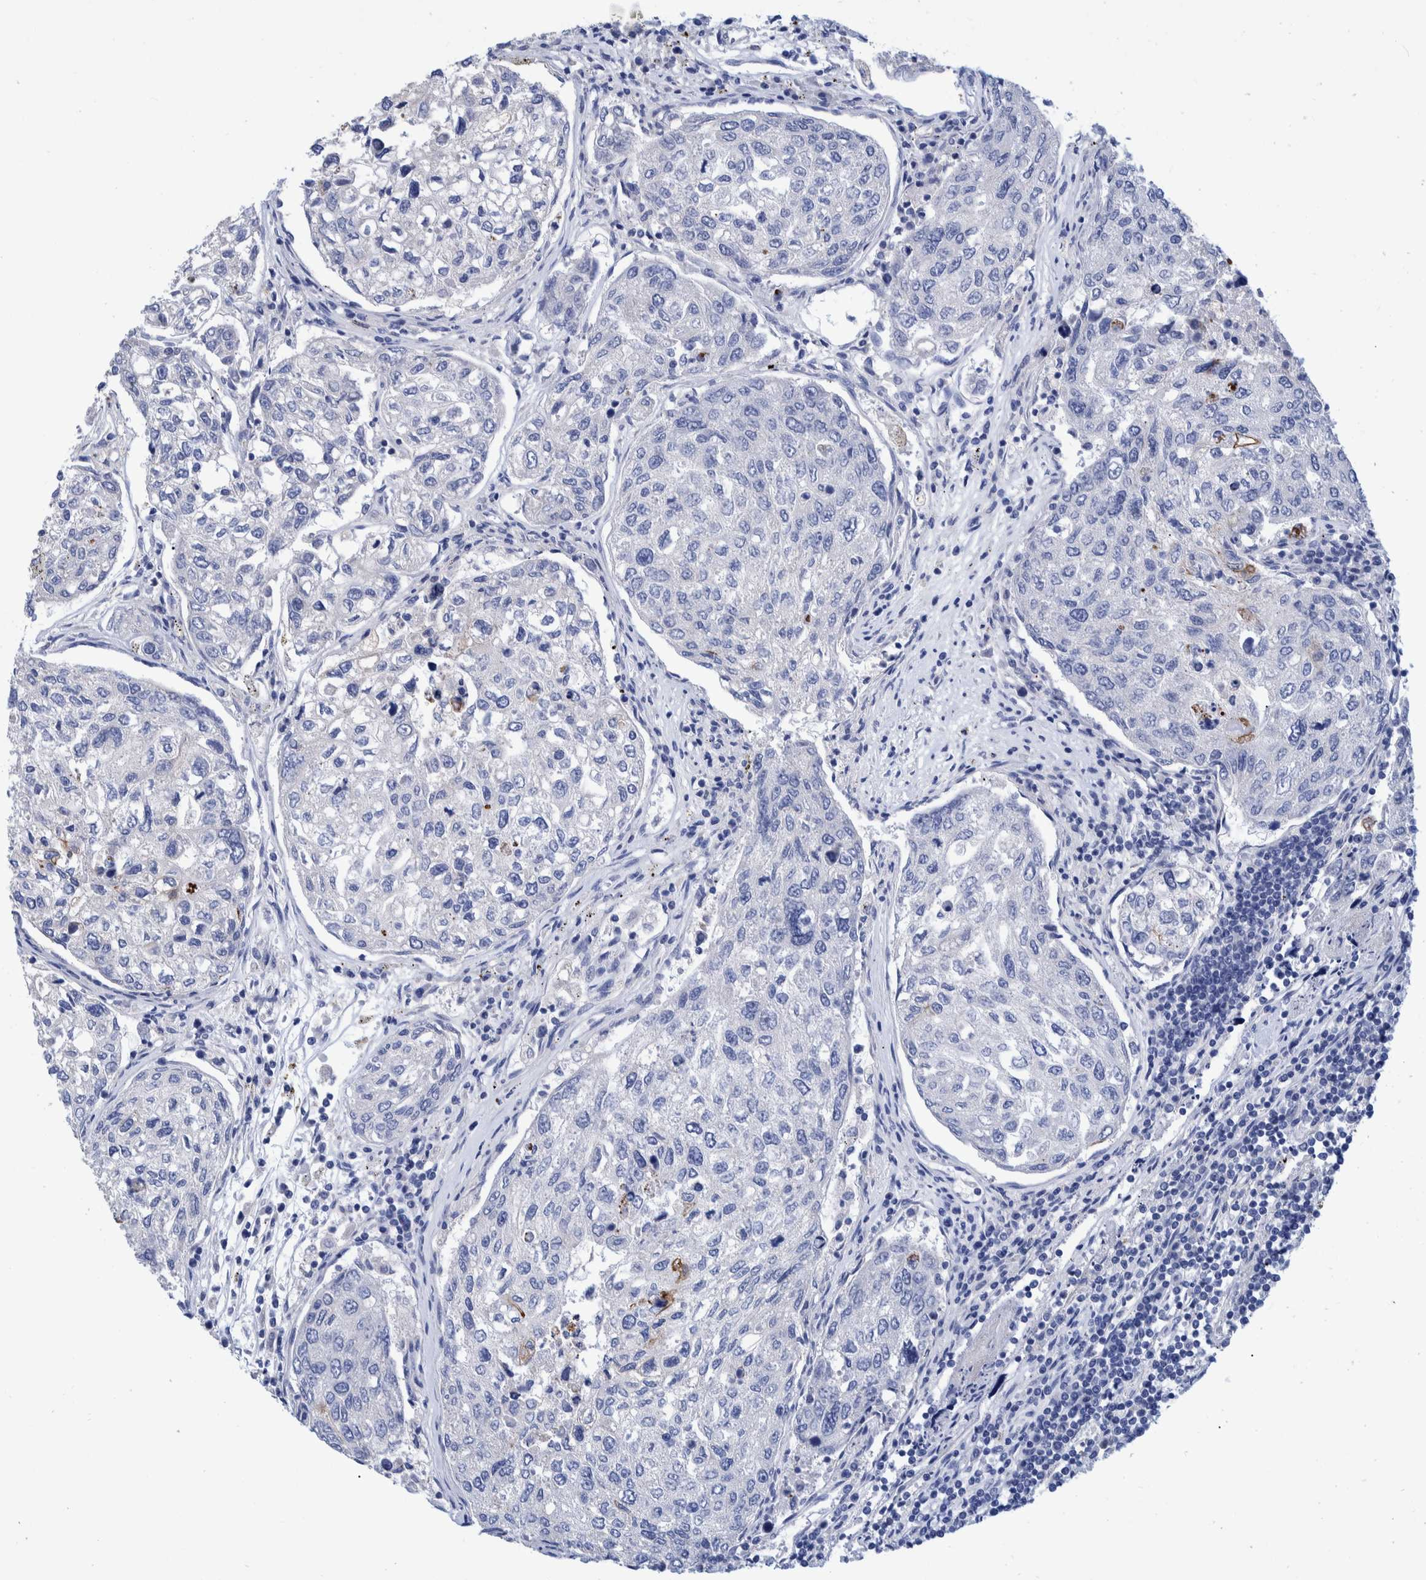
{"staining": {"intensity": "weak", "quantity": "<25%", "location": "cytoplasmic/membranous"}, "tissue": "urothelial cancer", "cell_type": "Tumor cells", "image_type": "cancer", "snomed": [{"axis": "morphology", "description": "Urothelial carcinoma, High grade"}, {"axis": "topography", "description": "Lymph node"}, {"axis": "topography", "description": "Urinary bladder"}], "caption": "Human high-grade urothelial carcinoma stained for a protein using immunohistochemistry shows no expression in tumor cells.", "gene": "MKS1", "patient": {"sex": "male", "age": 51}}